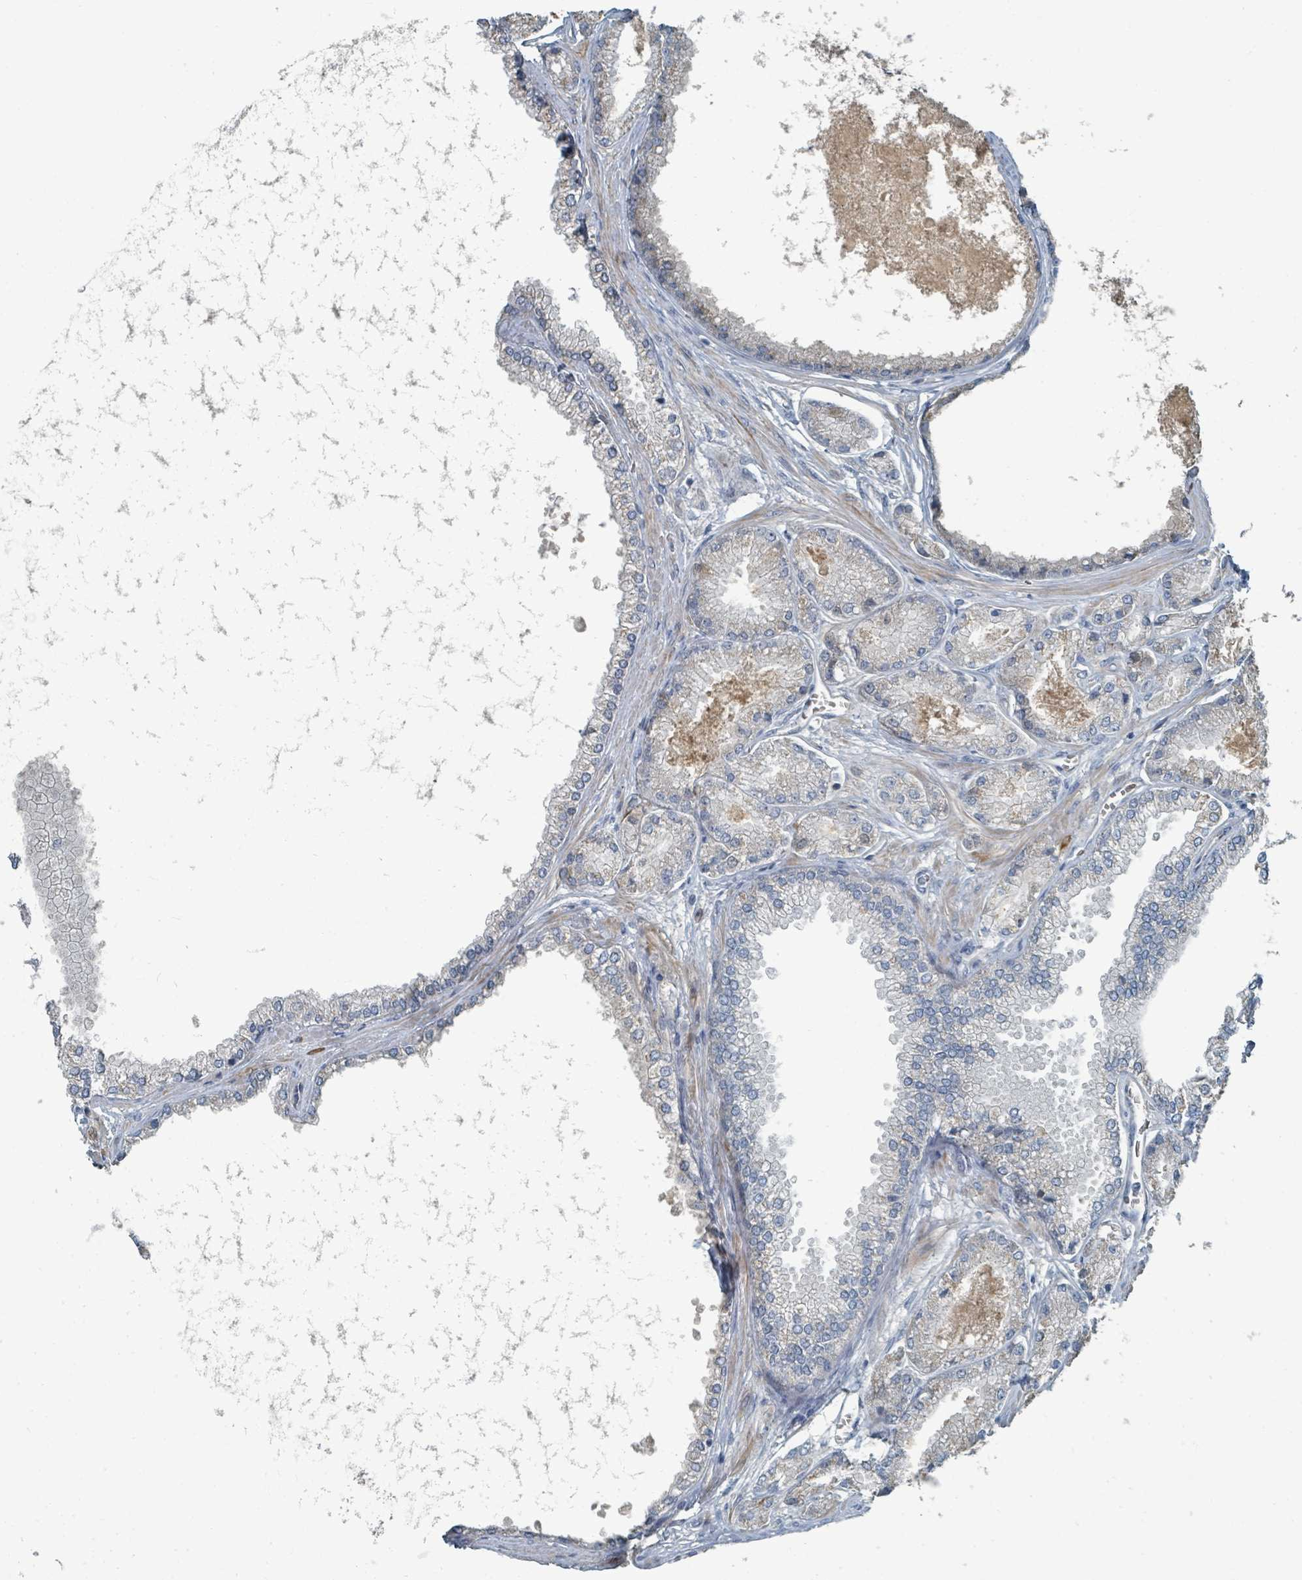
{"staining": {"intensity": "negative", "quantity": "none", "location": "none"}, "tissue": "prostate cancer", "cell_type": "Tumor cells", "image_type": "cancer", "snomed": [{"axis": "morphology", "description": "Adenocarcinoma, NOS"}, {"axis": "topography", "description": "Prostate and seminal vesicle, NOS"}], "caption": "Tumor cells show no significant protein positivity in prostate cancer.", "gene": "SLC44A5", "patient": {"sex": "male", "age": 76}}